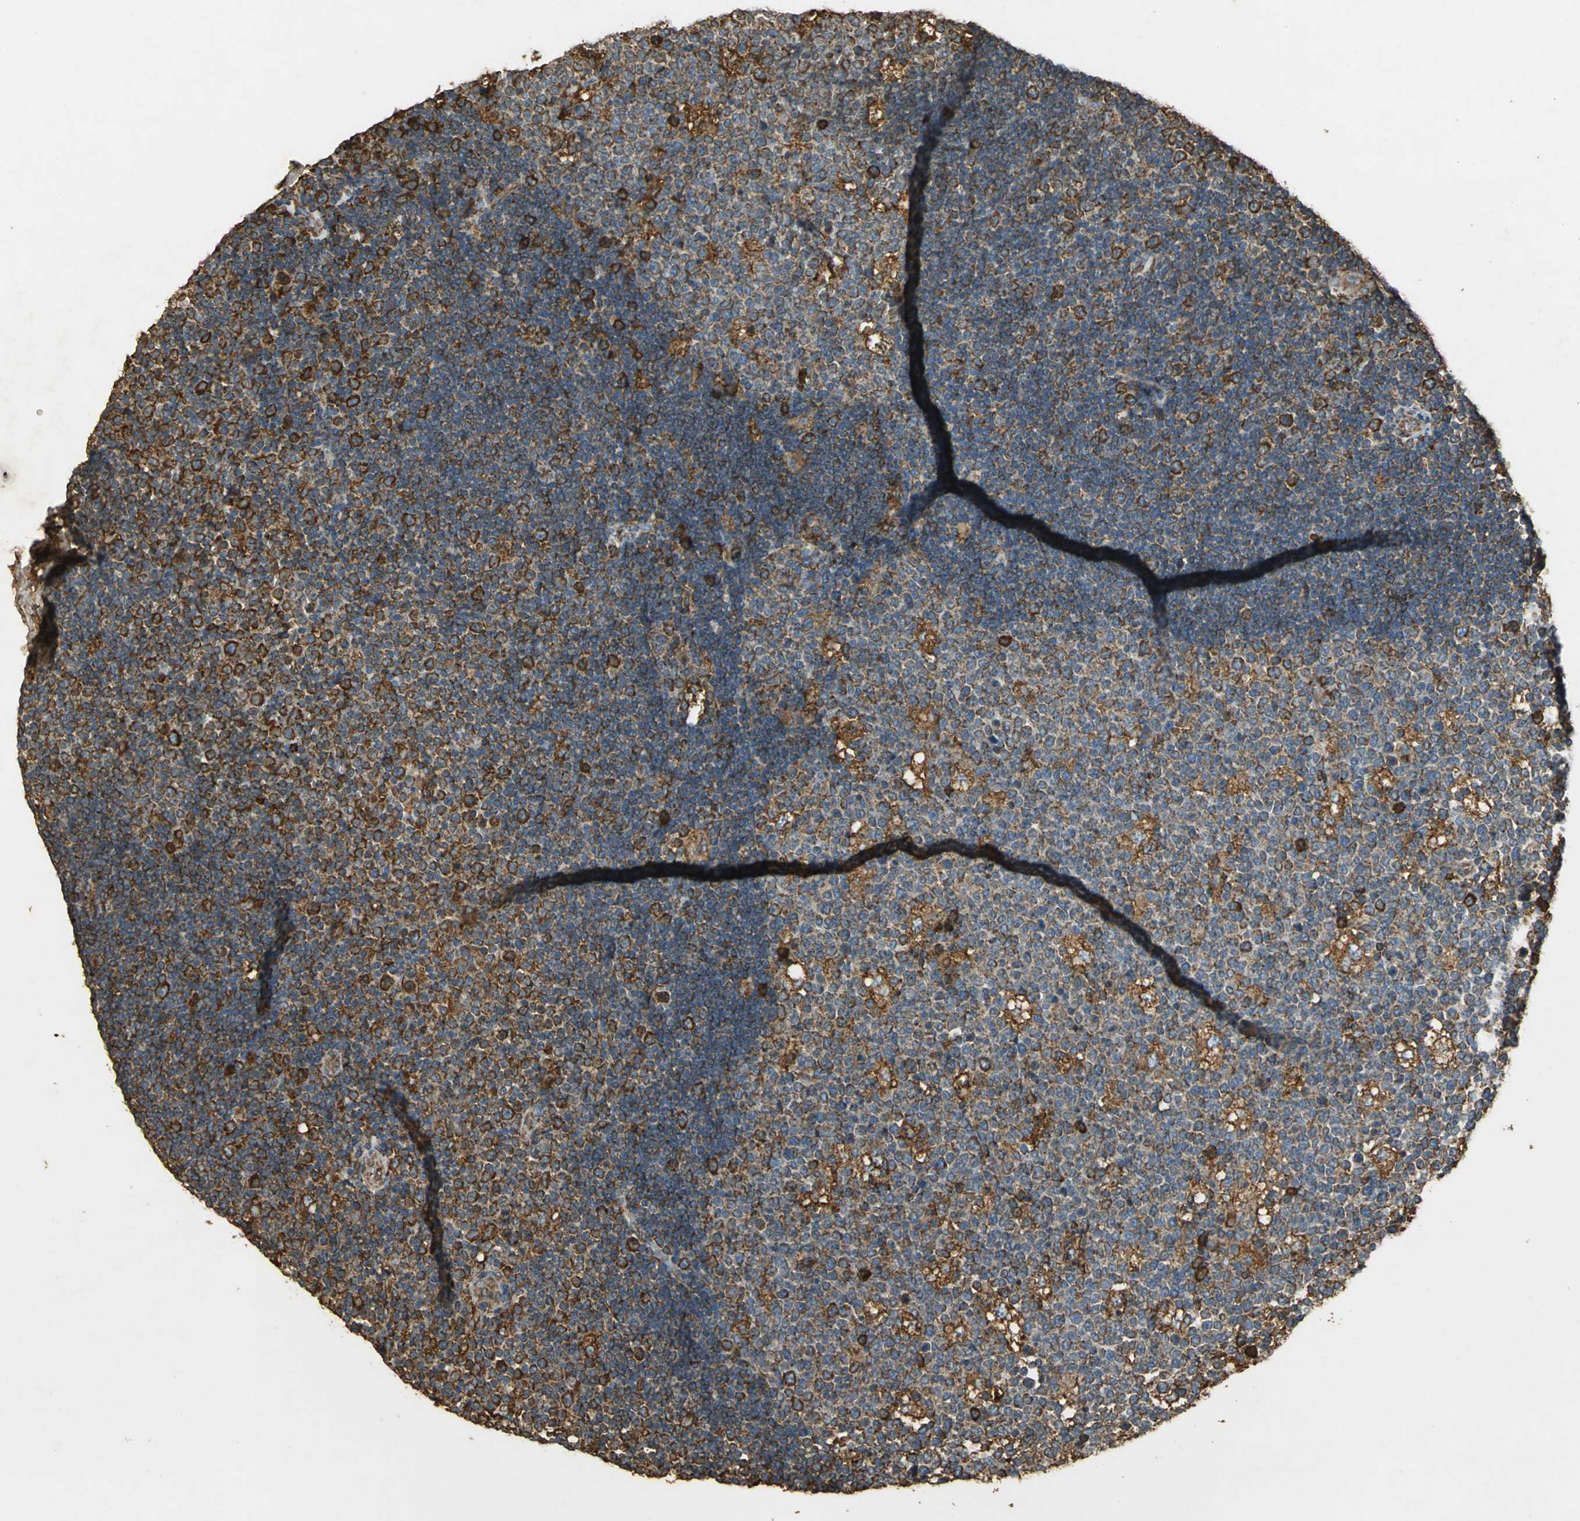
{"staining": {"intensity": "moderate", "quantity": "25%-75%", "location": "cytoplasmic/membranous"}, "tissue": "lymph node", "cell_type": "Germinal center cells", "image_type": "normal", "snomed": [{"axis": "morphology", "description": "Normal tissue, NOS"}, {"axis": "topography", "description": "Lymph node"}, {"axis": "topography", "description": "Salivary gland"}], "caption": "IHC histopathology image of unremarkable lymph node: lymph node stained using IHC shows medium levels of moderate protein expression localized specifically in the cytoplasmic/membranous of germinal center cells, appearing as a cytoplasmic/membranous brown color.", "gene": "HSP90B1", "patient": {"sex": "male", "age": 8}}